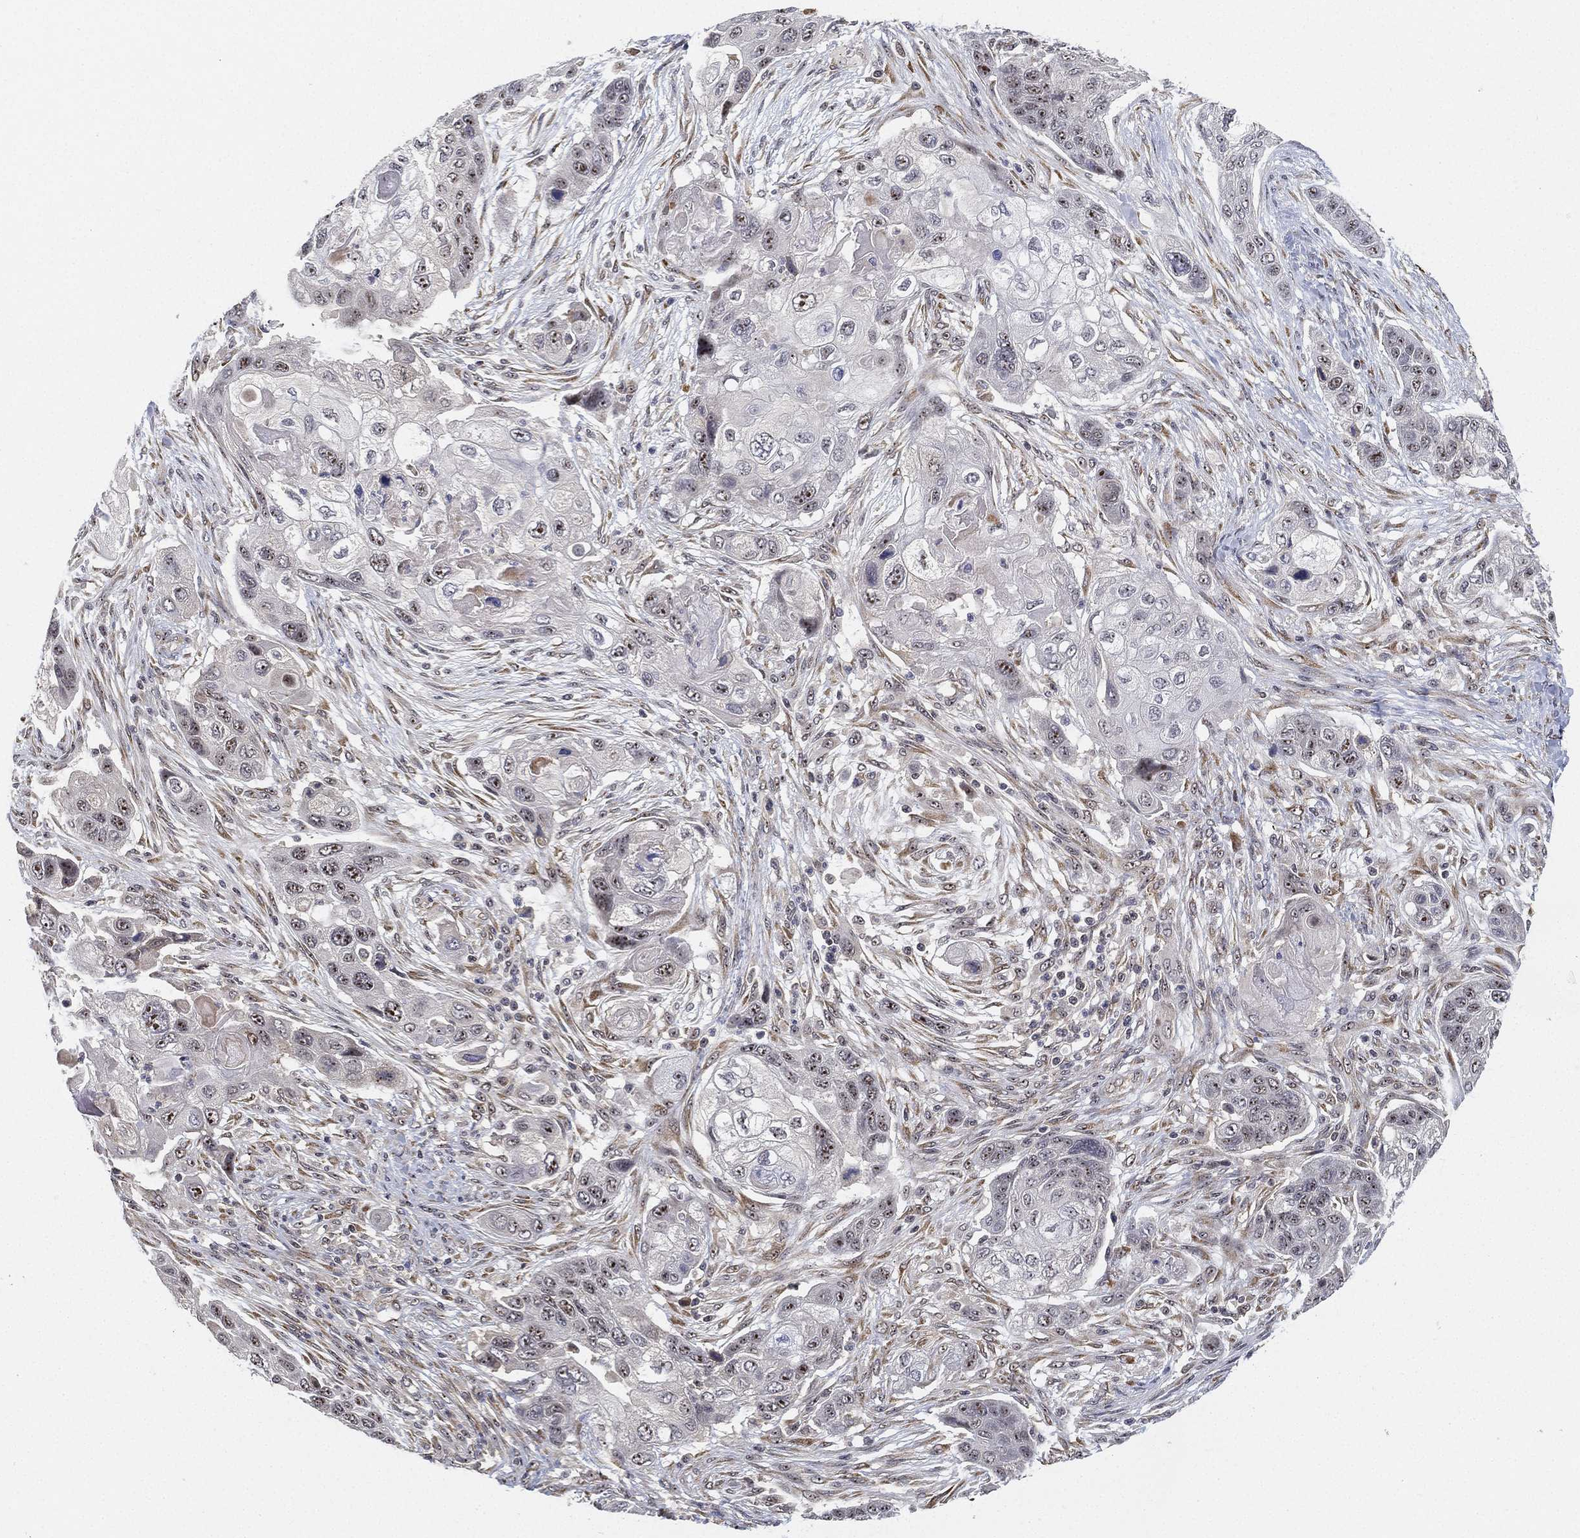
{"staining": {"intensity": "strong", "quantity": "<25%", "location": "nuclear"}, "tissue": "lung cancer", "cell_type": "Tumor cells", "image_type": "cancer", "snomed": [{"axis": "morphology", "description": "Squamous cell carcinoma, NOS"}, {"axis": "topography", "description": "Lung"}], "caption": "This image shows lung cancer (squamous cell carcinoma) stained with immunohistochemistry (IHC) to label a protein in brown. The nuclear of tumor cells show strong positivity for the protein. Nuclei are counter-stained blue.", "gene": "PPP1R16B", "patient": {"sex": "male", "age": 69}}